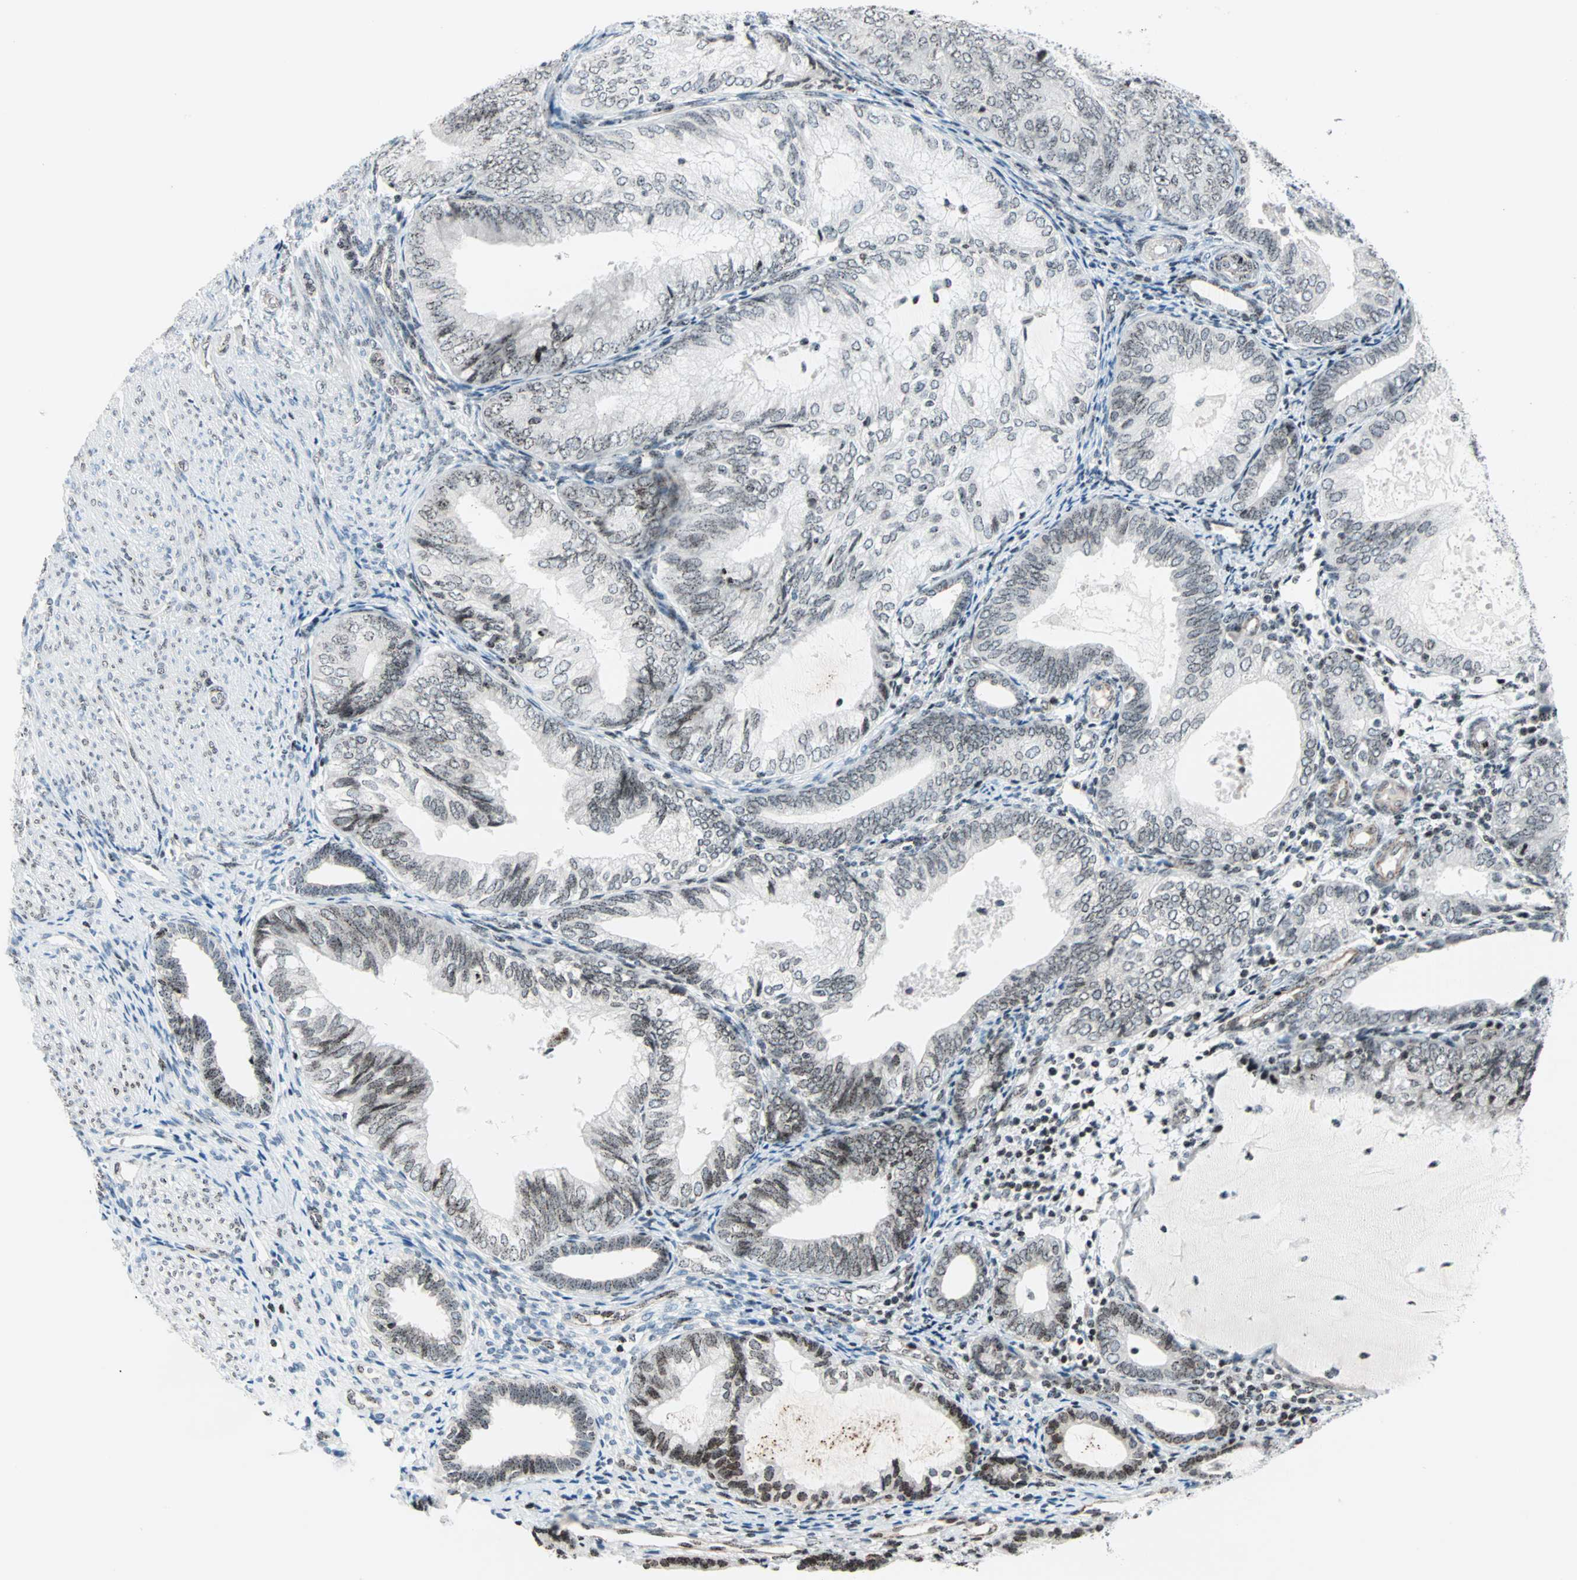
{"staining": {"intensity": "moderate", "quantity": ">75%", "location": "nuclear"}, "tissue": "endometrial cancer", "cell_type": "Tumor cells", "image_type": "cancer", "snomed": [{"axis": "morphology", "description": "Adenocarcinoma, NOS"}, {"axis": "topography", "description": "Endometrium"}], "caption": "Adenocarcinoma (endometrial) stained for a protein displays moderate nuclear positivity in tumor cells.", "gene": "CENPA", "patient": {"sex": "female", "age": 81}}